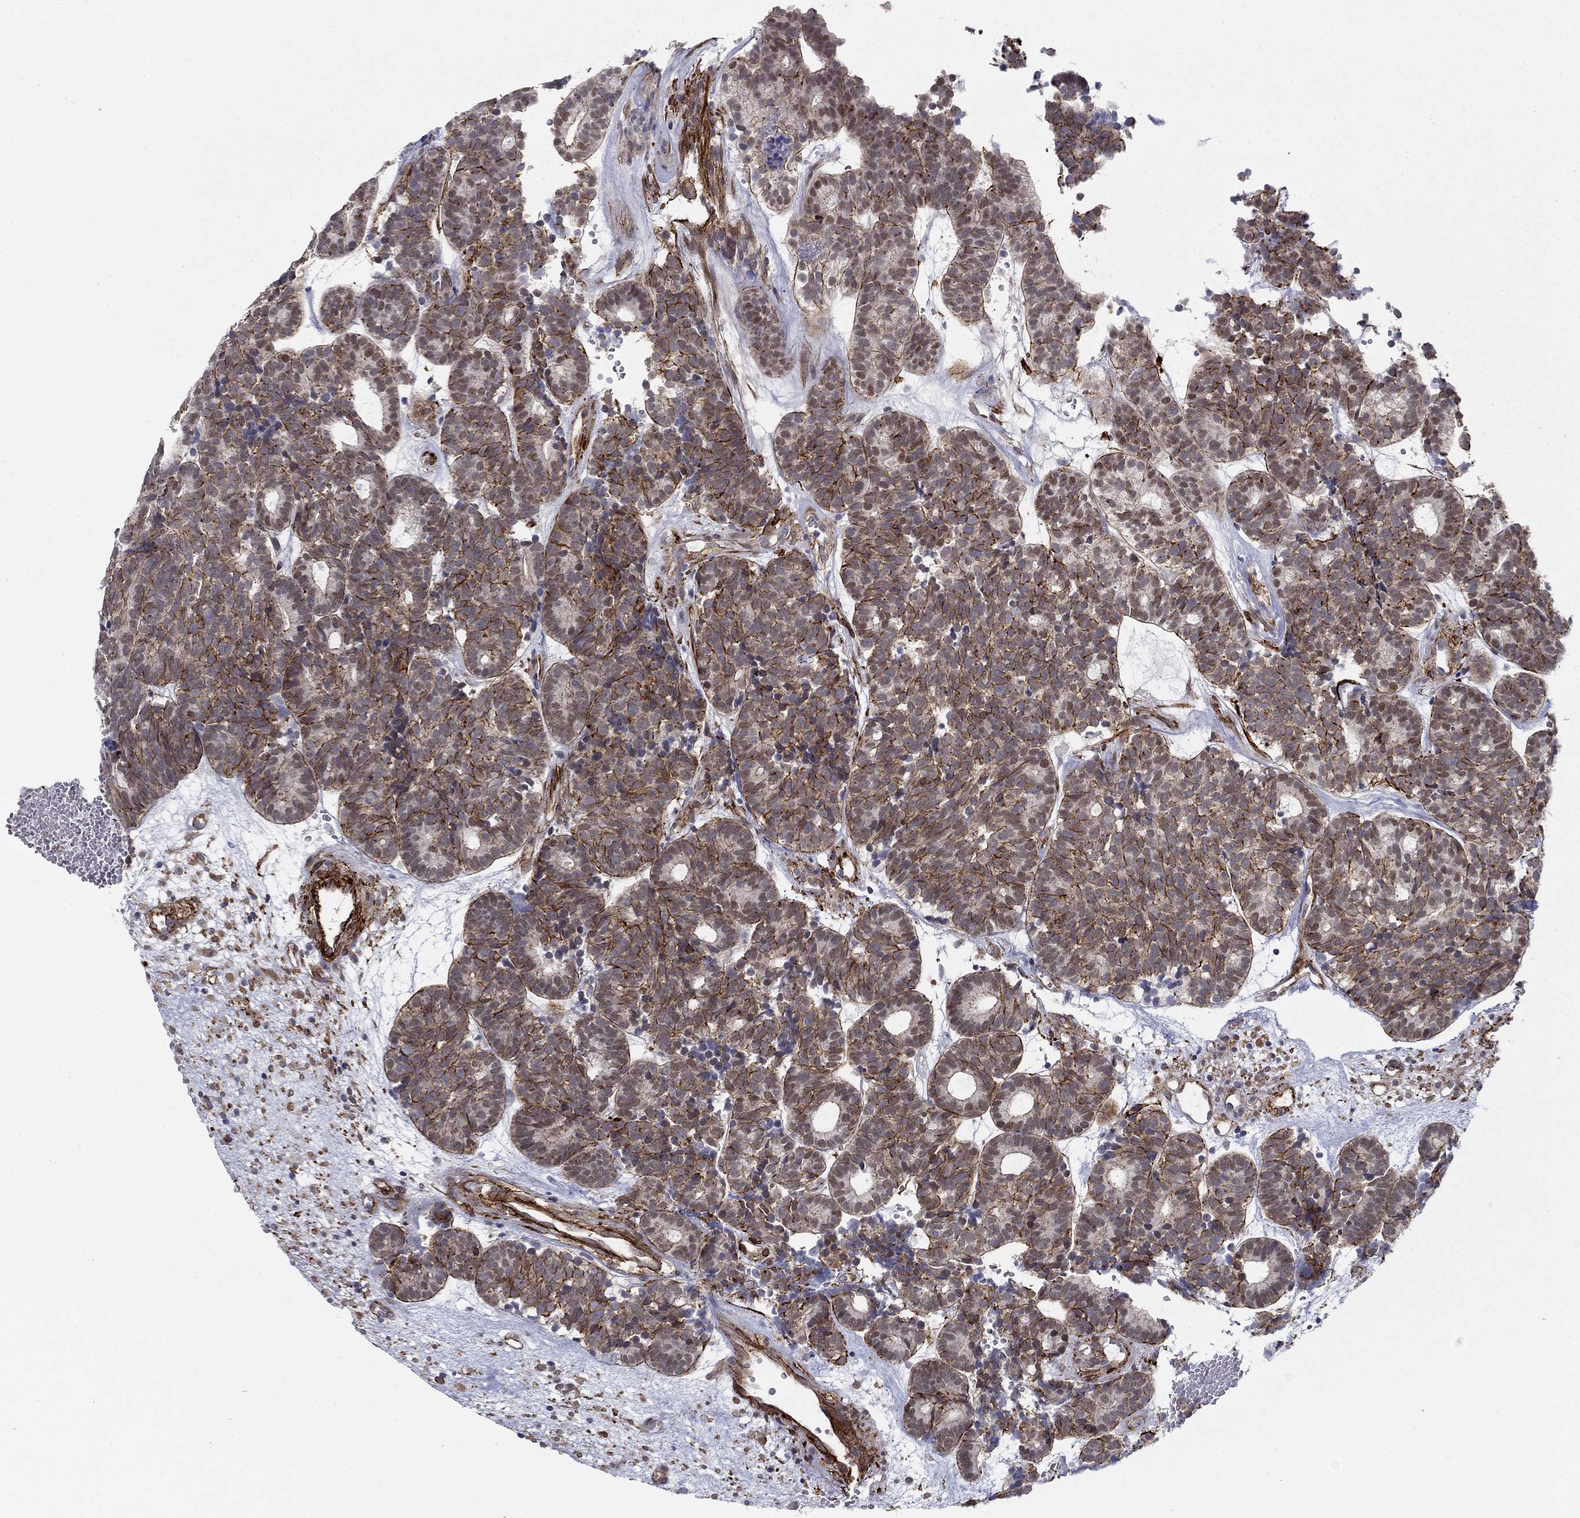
{"staining": {"intensity": "strong", "quantity": "25%-75%", "location": "cytoplasmic/membranous"}, "tissue": "head and neck cancer", "cell_type": "Tumor cells", "image_type": "cancer", "snomed": [{"axis": "morphology", "description": "Adenocarcinoma, NOS"}, {"axis": "topography", "description": "Head-Neck"}], "caption": "A brown stain labels strong cytoplasmic/membranous positivity of a protein in human adenocarcinoma (head and neck) tumor cells.", "gene": "KRBA1", "patient": {"sex": "female", "age": 81}}